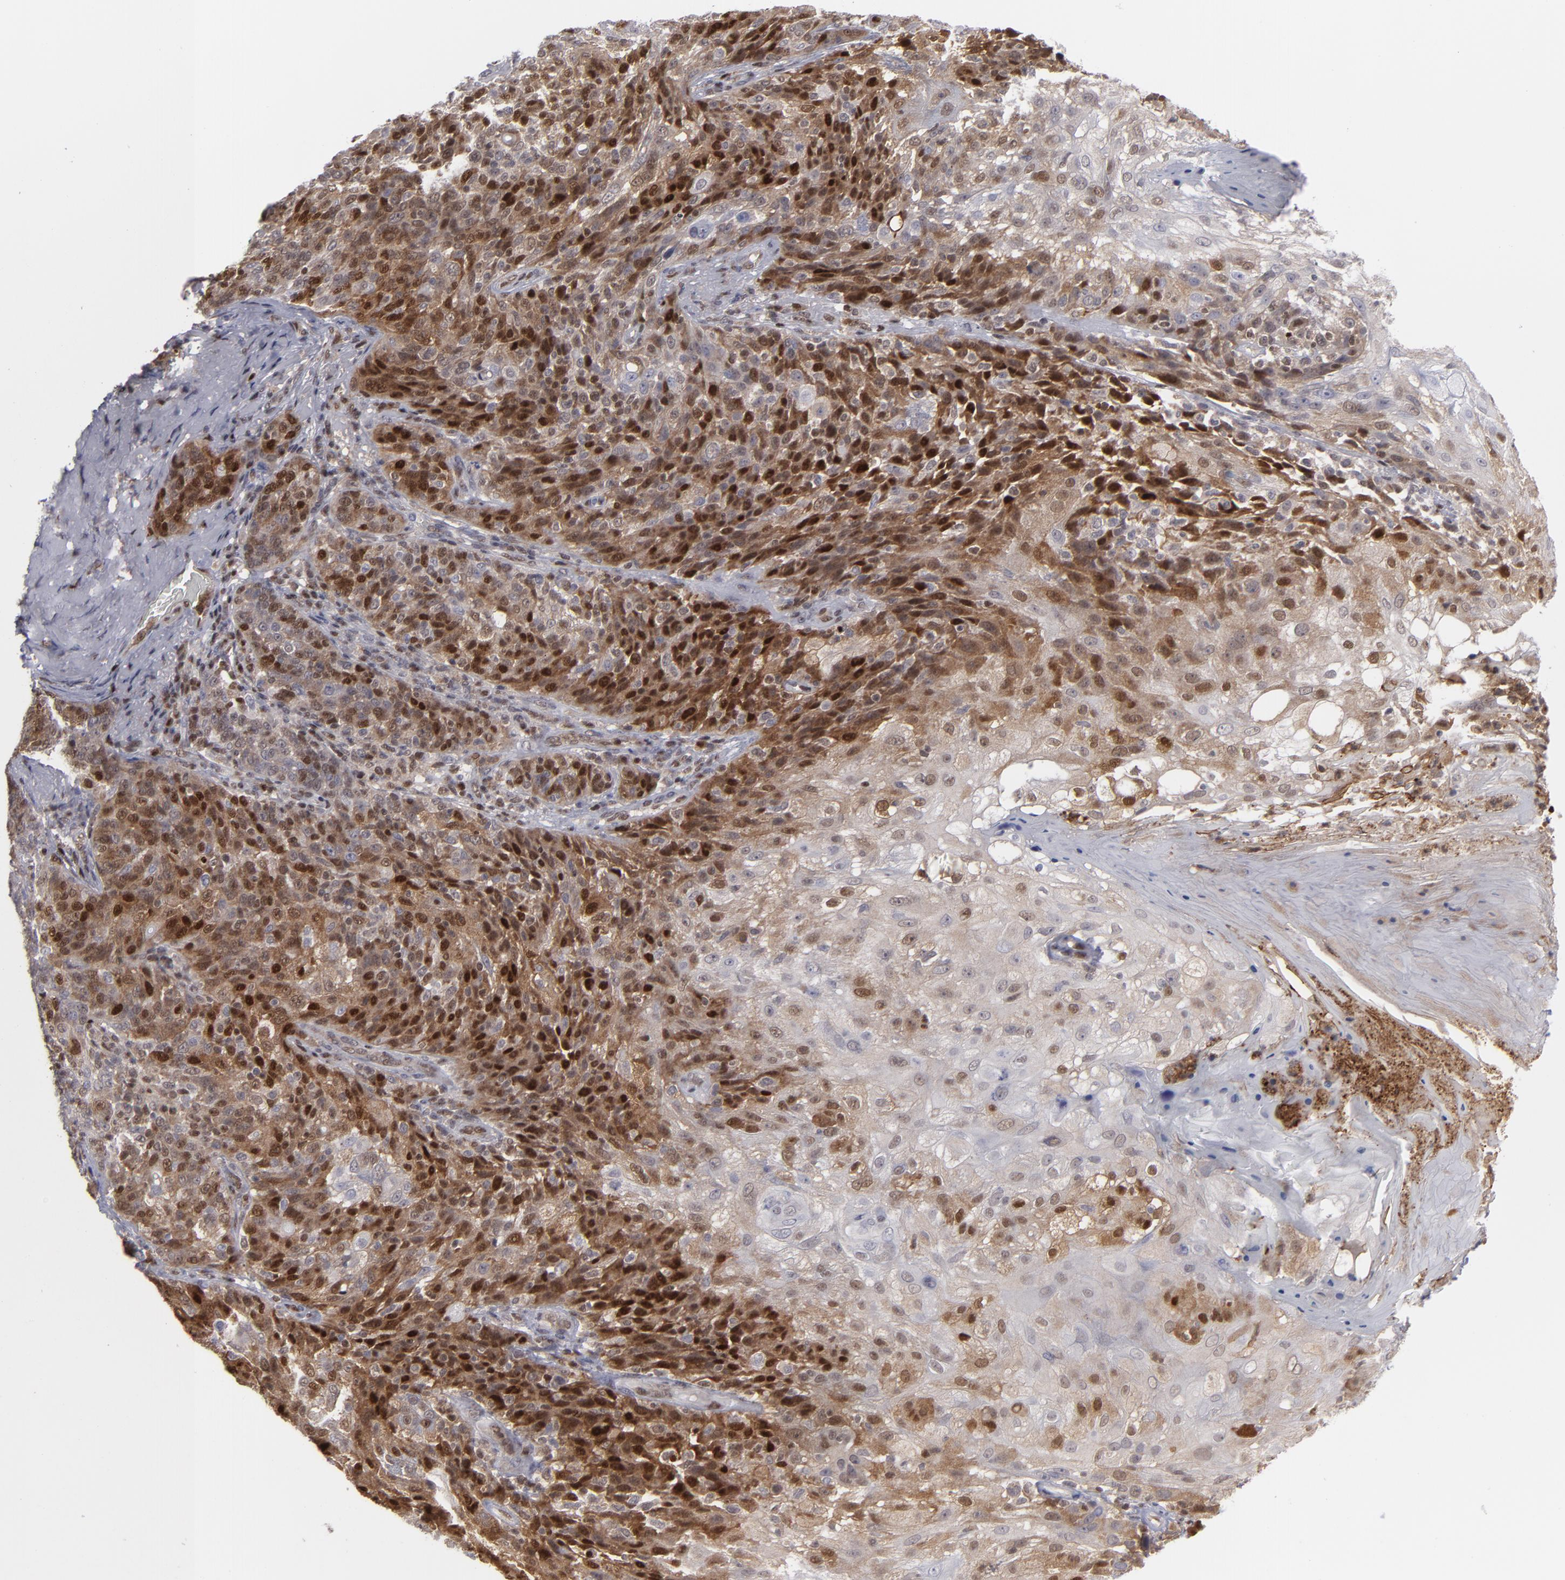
{"staining": {"intensity": "moderate", "quantity": "25%-75%", "location": "cytoplasmic/membranous,nuclear"}, "tissue": "skin cancer", "cell_type": "Tumor cells", "image_type": "cancer", "snomed": [{"axis": "morphology", "description": "Normal tissue, NOS"}, {"axis": "morphology", "description": "Squamous cell carcinoma, NOS"}, {"axis": "topography", "description": "Skin"}], "caption": "A micrograph of human skin cancer stained for a protein demonstrates moderate cytoplasmic/membranous and nuclear brown staining in tumor cells.", "gene": "GSR", "patient": {"sex": "female", "age": 83}}